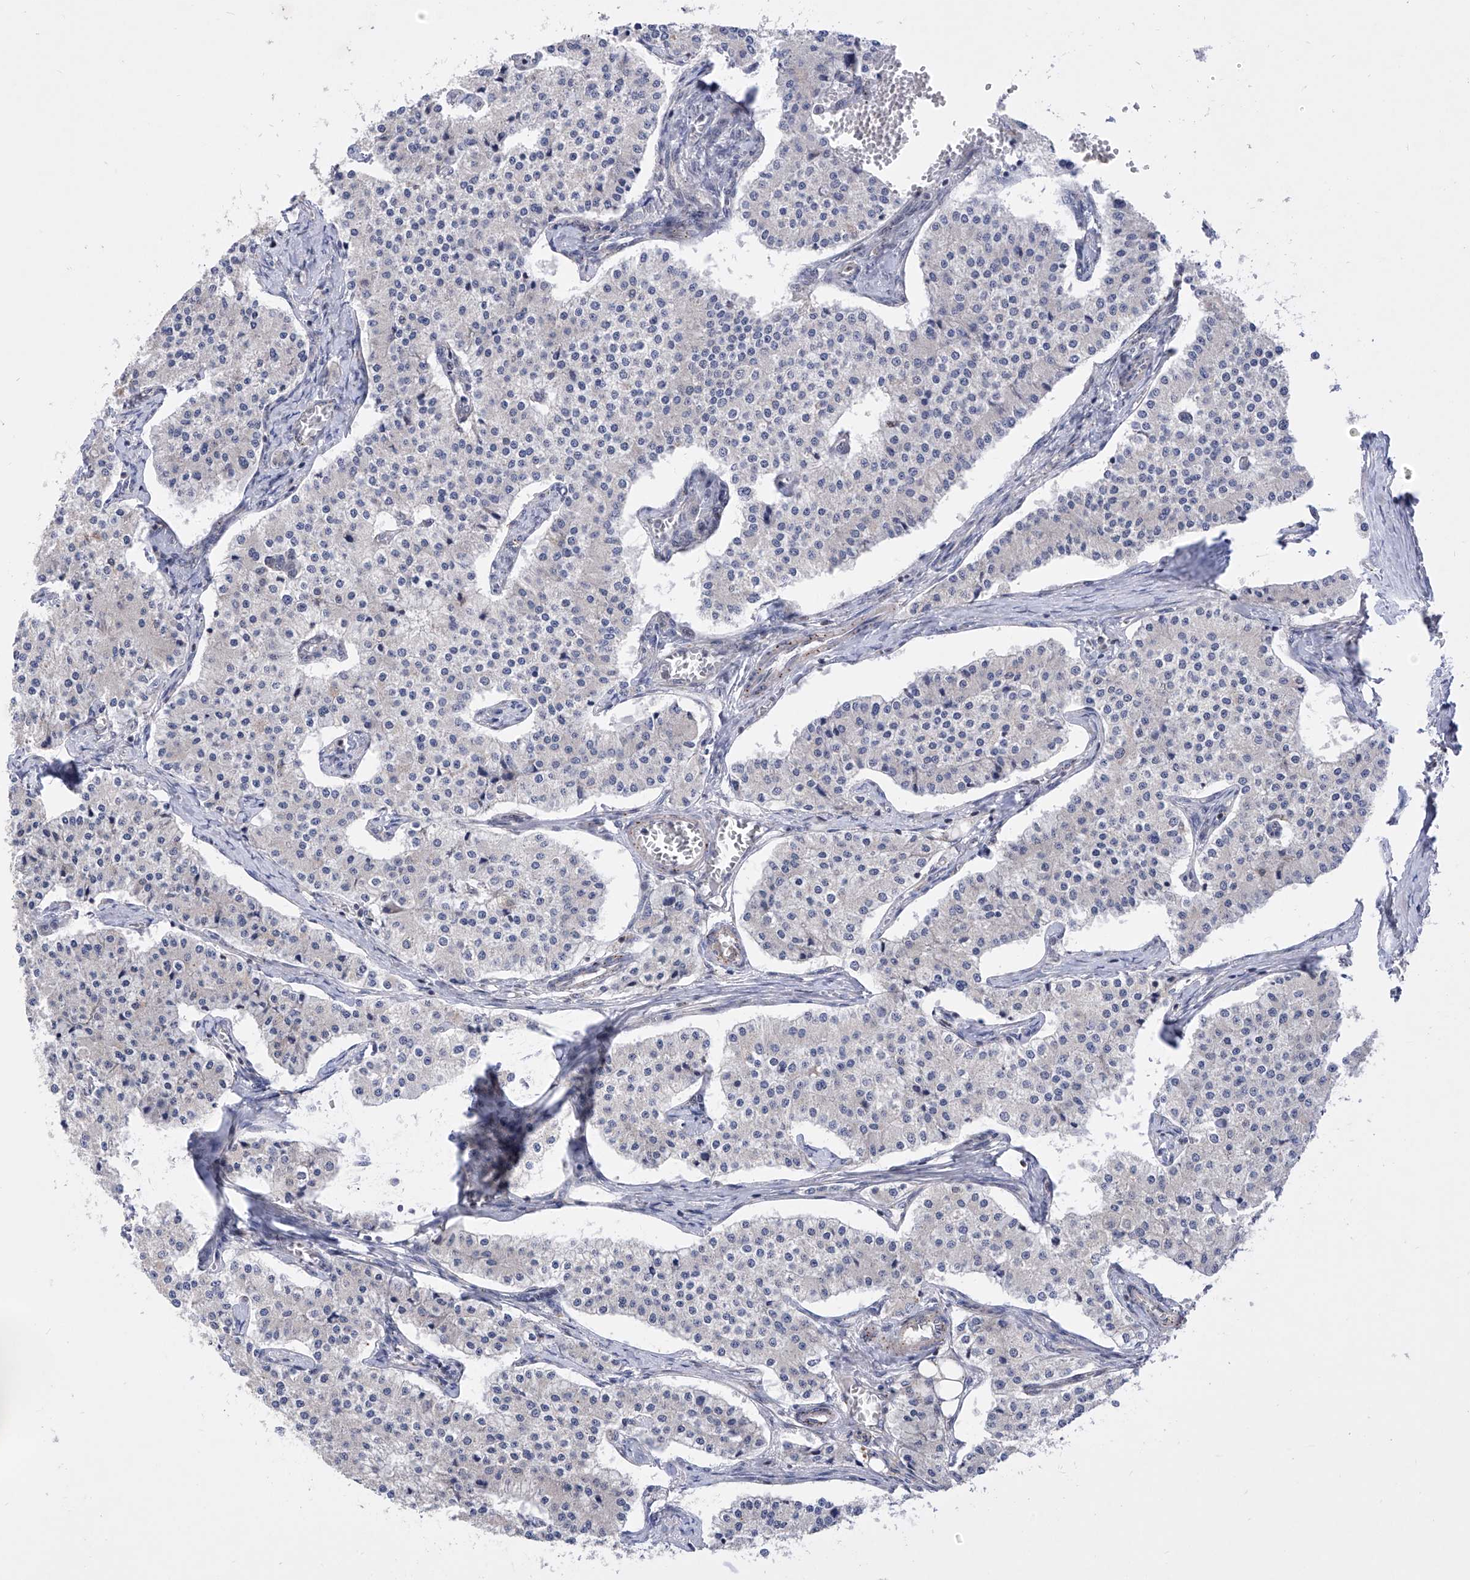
{"staining": {"intensity": "negative", "quantity": "none", "location": "none"}, "tissue": "carcinoid", "cell_type": "Tumor cells", "image_type": "cancer", "snomed": [{"axis": "morphology", "description": "Carcinoid, malignant, NOS"}, {"axis": "topography", "description": "Colon"}], "caption": "A photomicrograph of carcinoid stained for a protein displays no brown staining in tumor cells.", "gene": "RAD54L", "patient": {"sex": "female", "age": 52}}